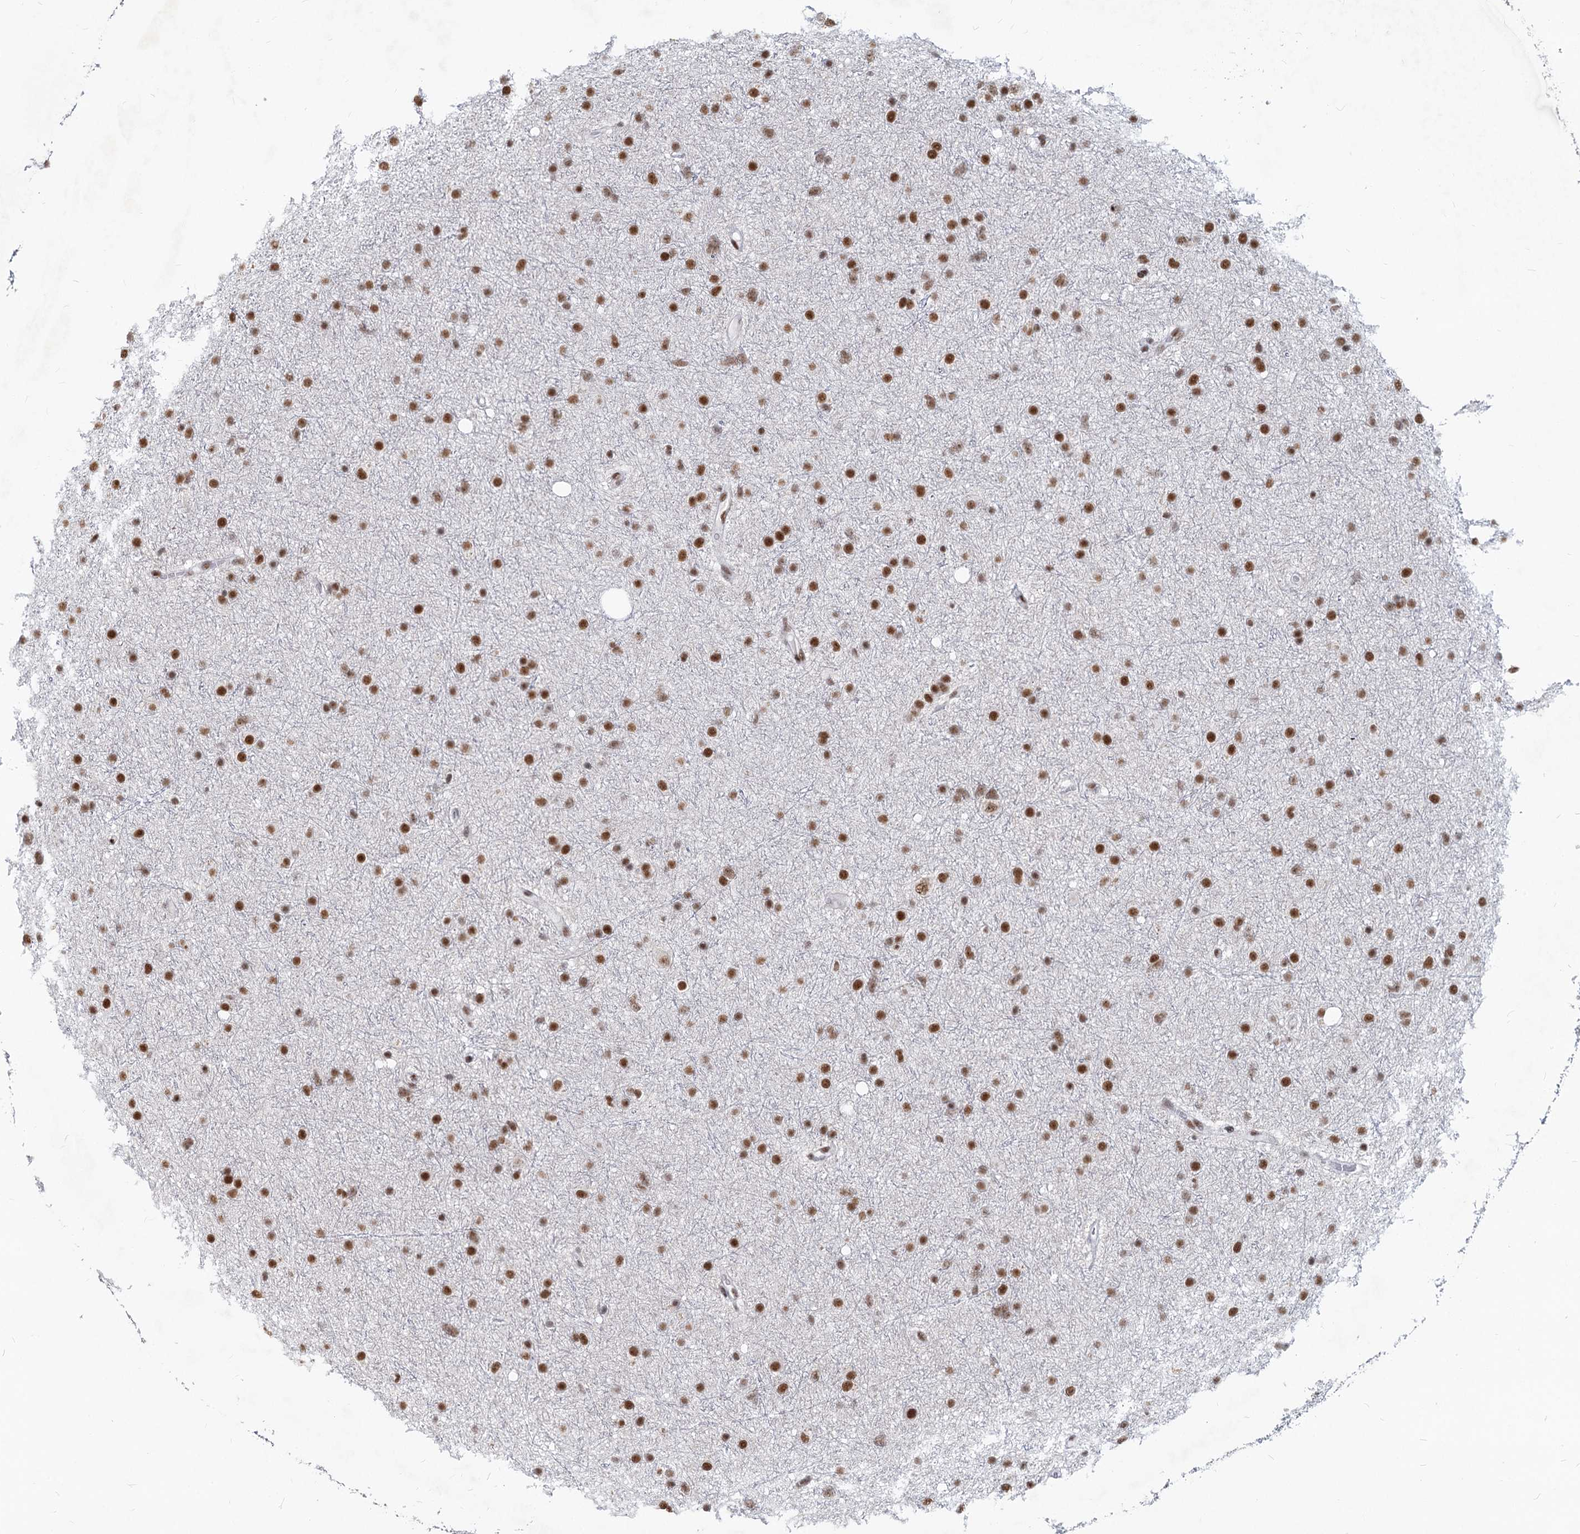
{"staining": {"intensity": "moderate", "quantity": ">75%", "location": "nuclear"}, "tissue": "glioma", "cell_type": "Tumor cells", "image_type": "cancer", "snomed": [{"axis": "morphology", "description": "Glioma, malignant, Low grade"}, {"axis": "topography", "description": "Cerebral cortex"}], "caption": "Protein analysis of malignant glioma (low-grade) tissue shows moderate nuclear expression in approximately >75% of tumor cells.", "gene": "METTL14", "patient": {"sex": "female", "age": 39}}